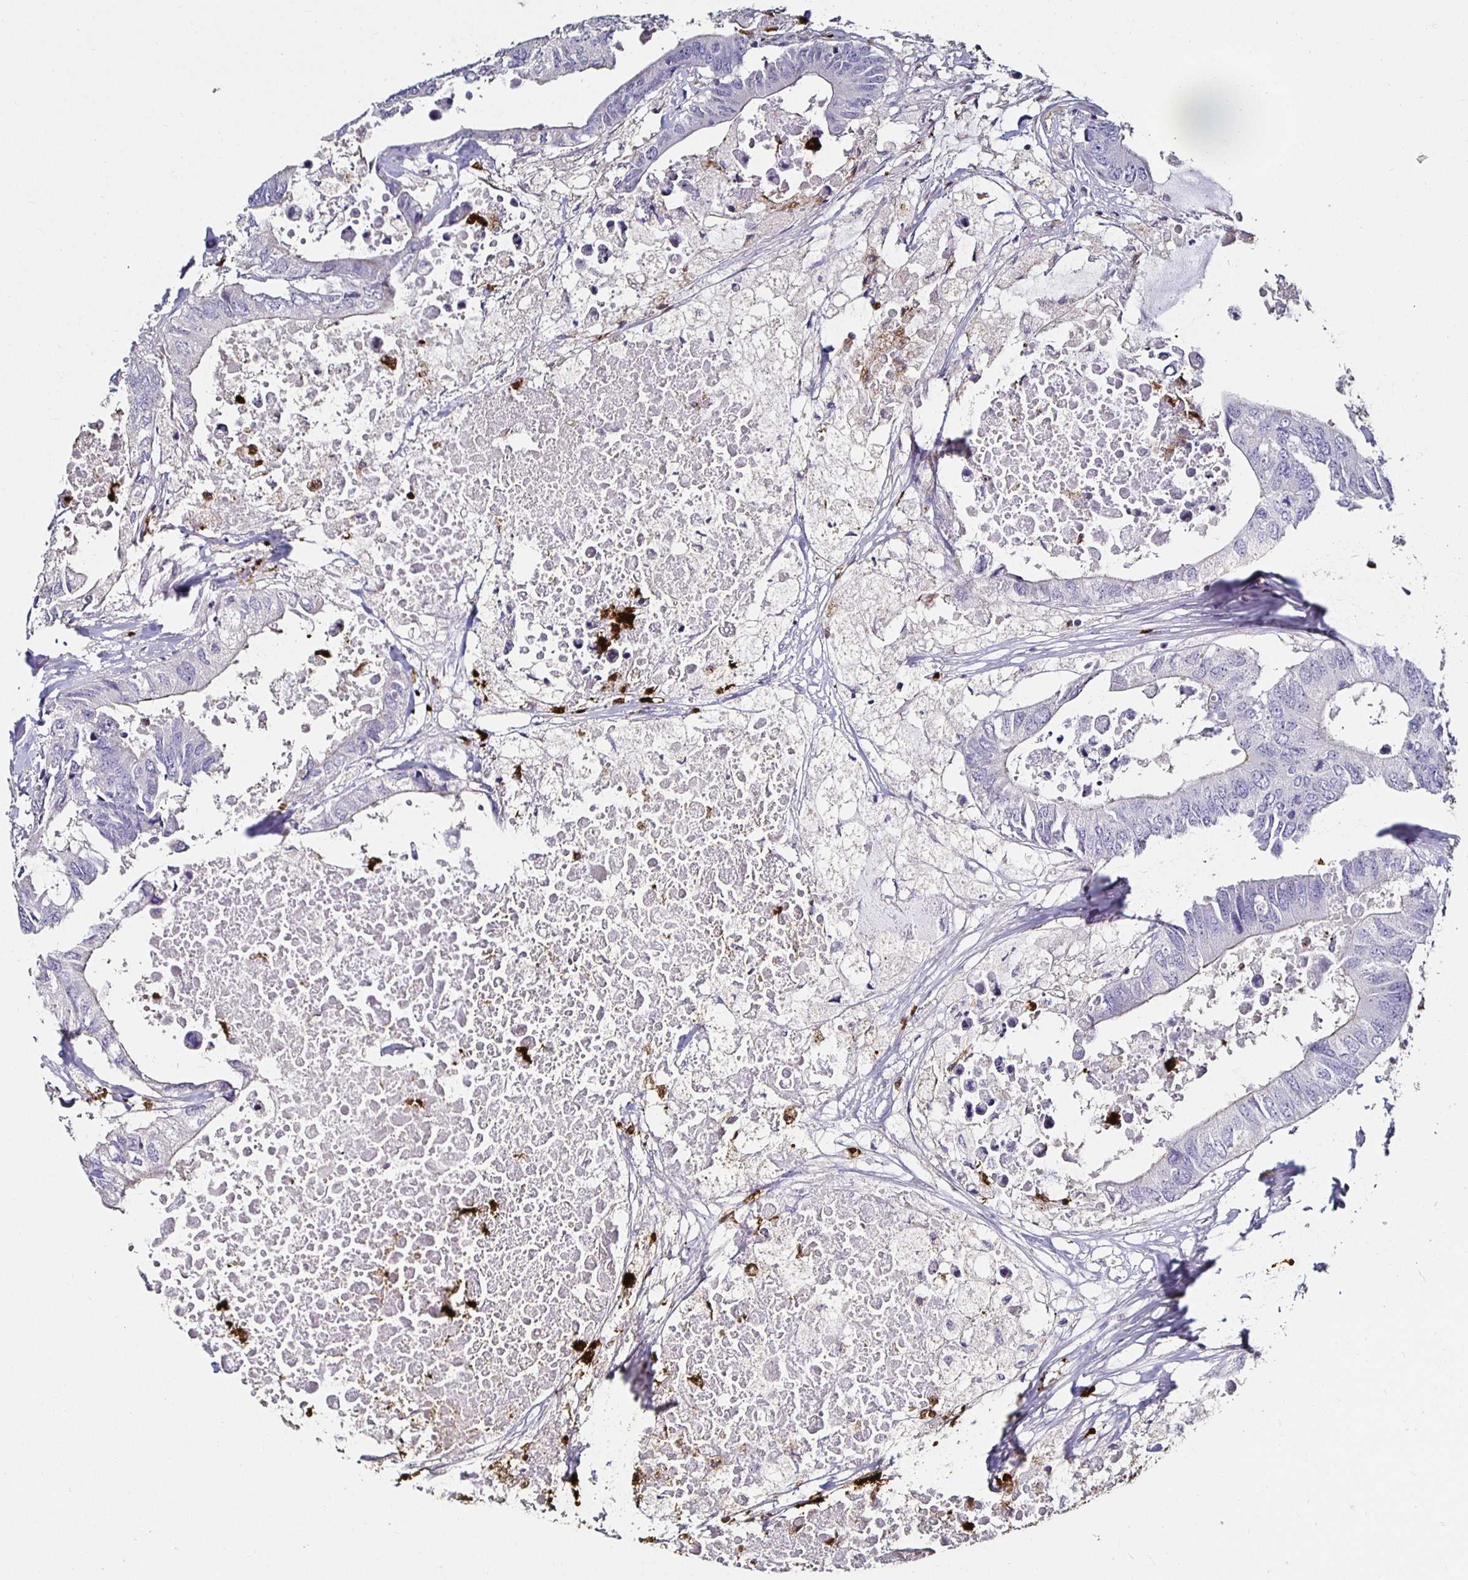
{"staining": {"intensity": "negative", "quantity": "none", "location": "none"}, "tissue": "colorectal cancer", "cell_type": "Tumor cells", "image_type": "cancer", "snomed": [{"axis": "morphology", "description": "Adenocarcinoma, NOS"}, {"axis": "topography", "description": "Colon"}], "caption": "DAB (3,3'-diaminobenzidine) immunohistochemical staining of colorectal cancer exhibits no significant staining in tumor cells. The staining was performed using DAB to visualize the protein expression in brown, while the nuclei were stained in blue with hematoxylin (Magnification: 20x).", "gene": "TLR4", "patient": {"sex": "male", "age": 71}}